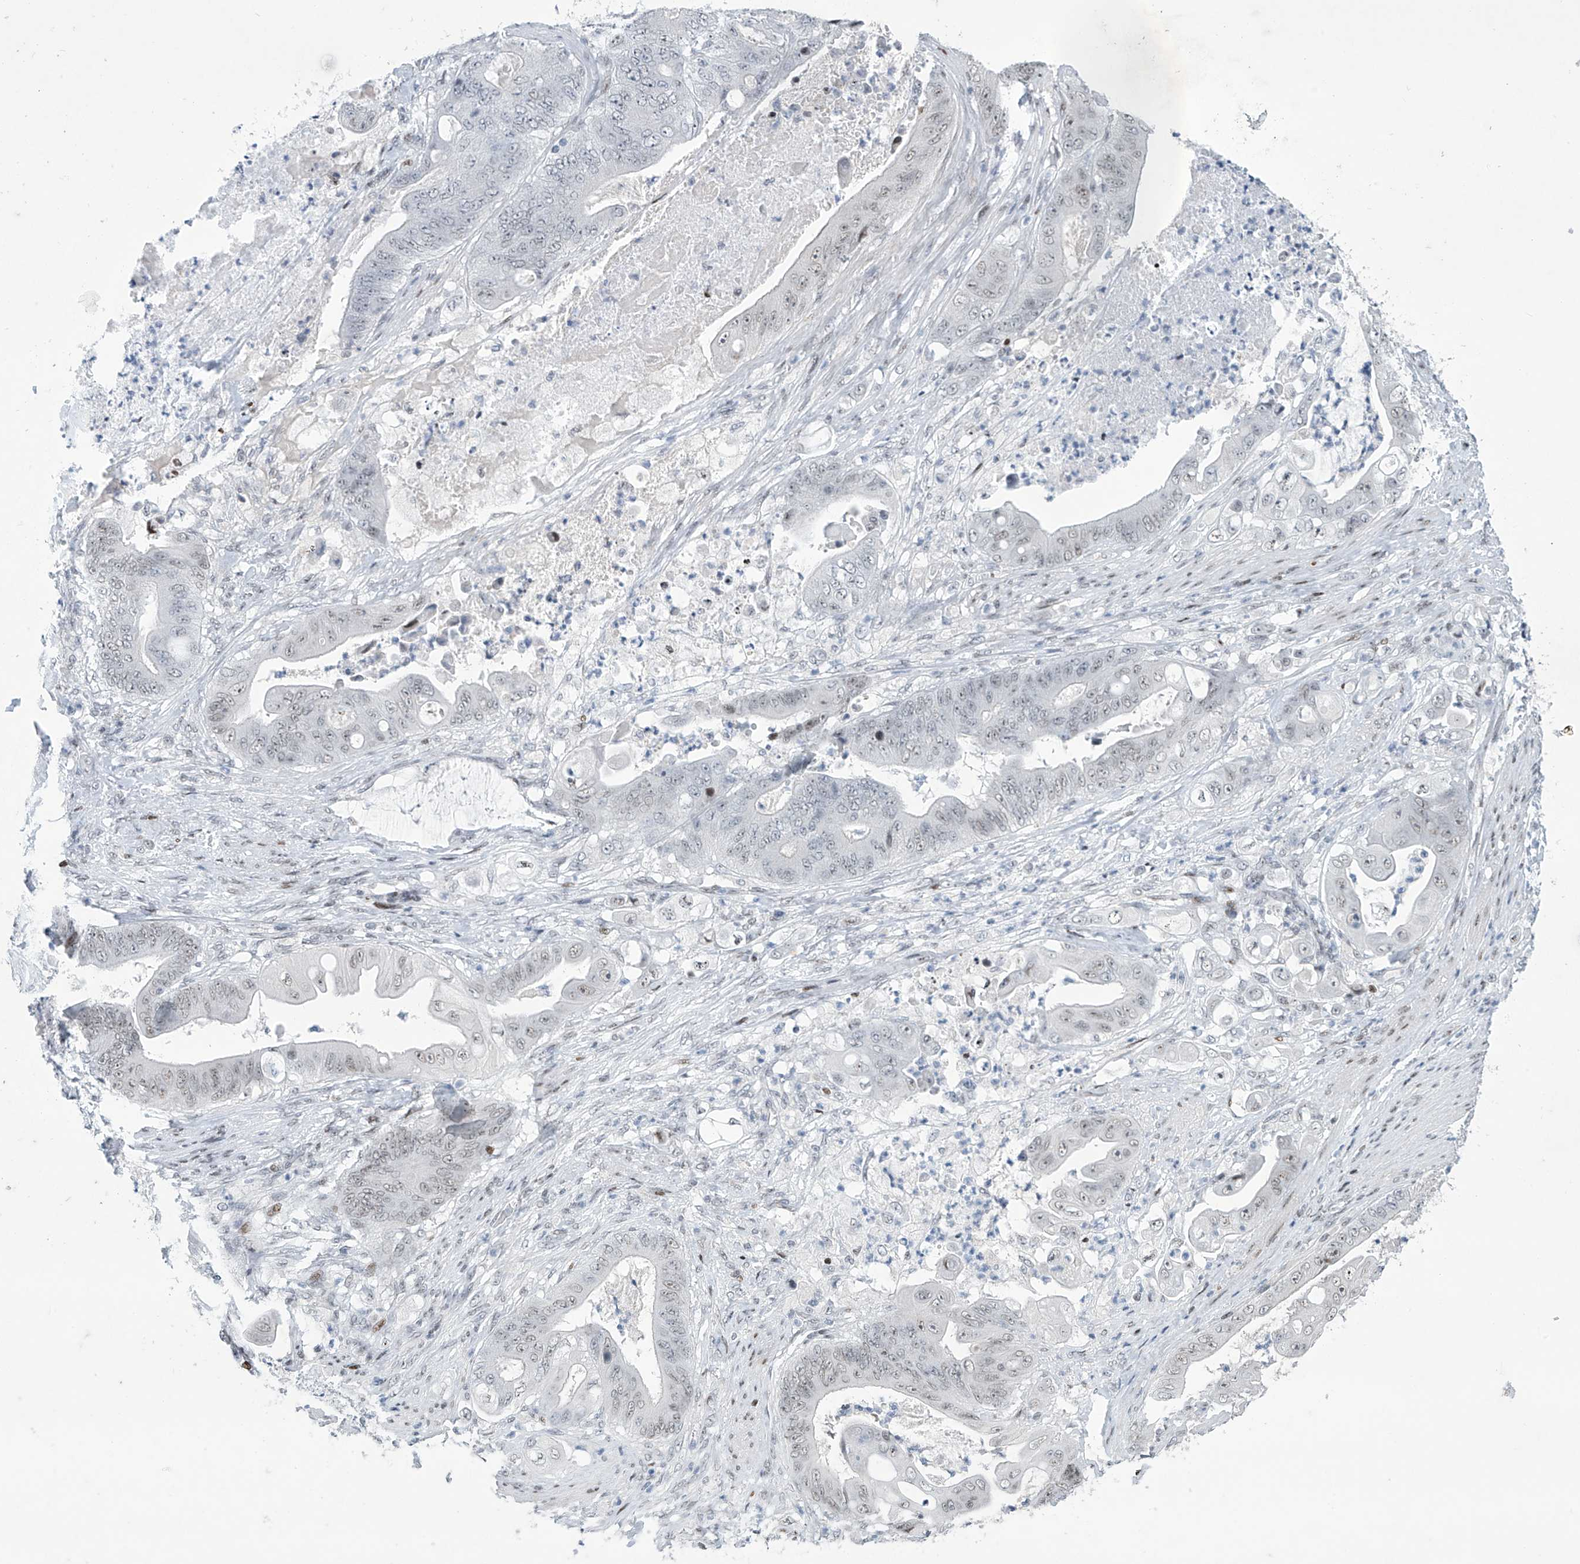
{"staining": {"intensity": "weak", "quantity": "25%-75%", "location": "nuclear"}, "tissue": "stomach cancer", "cell_type": "Tumor cells", "image_type": "cancer", "snomed": [{"axis": "morphology", "description": "Adenocarcinoma, NOS"}, {"axis": "topography", "description": "Stomach"}], "caption": "Human stomach cancer stained with a protein marker demonstrates weak staining in tumor cells.", "gene": "RFX7", "patient": {"sex": "female", "age": 73}}